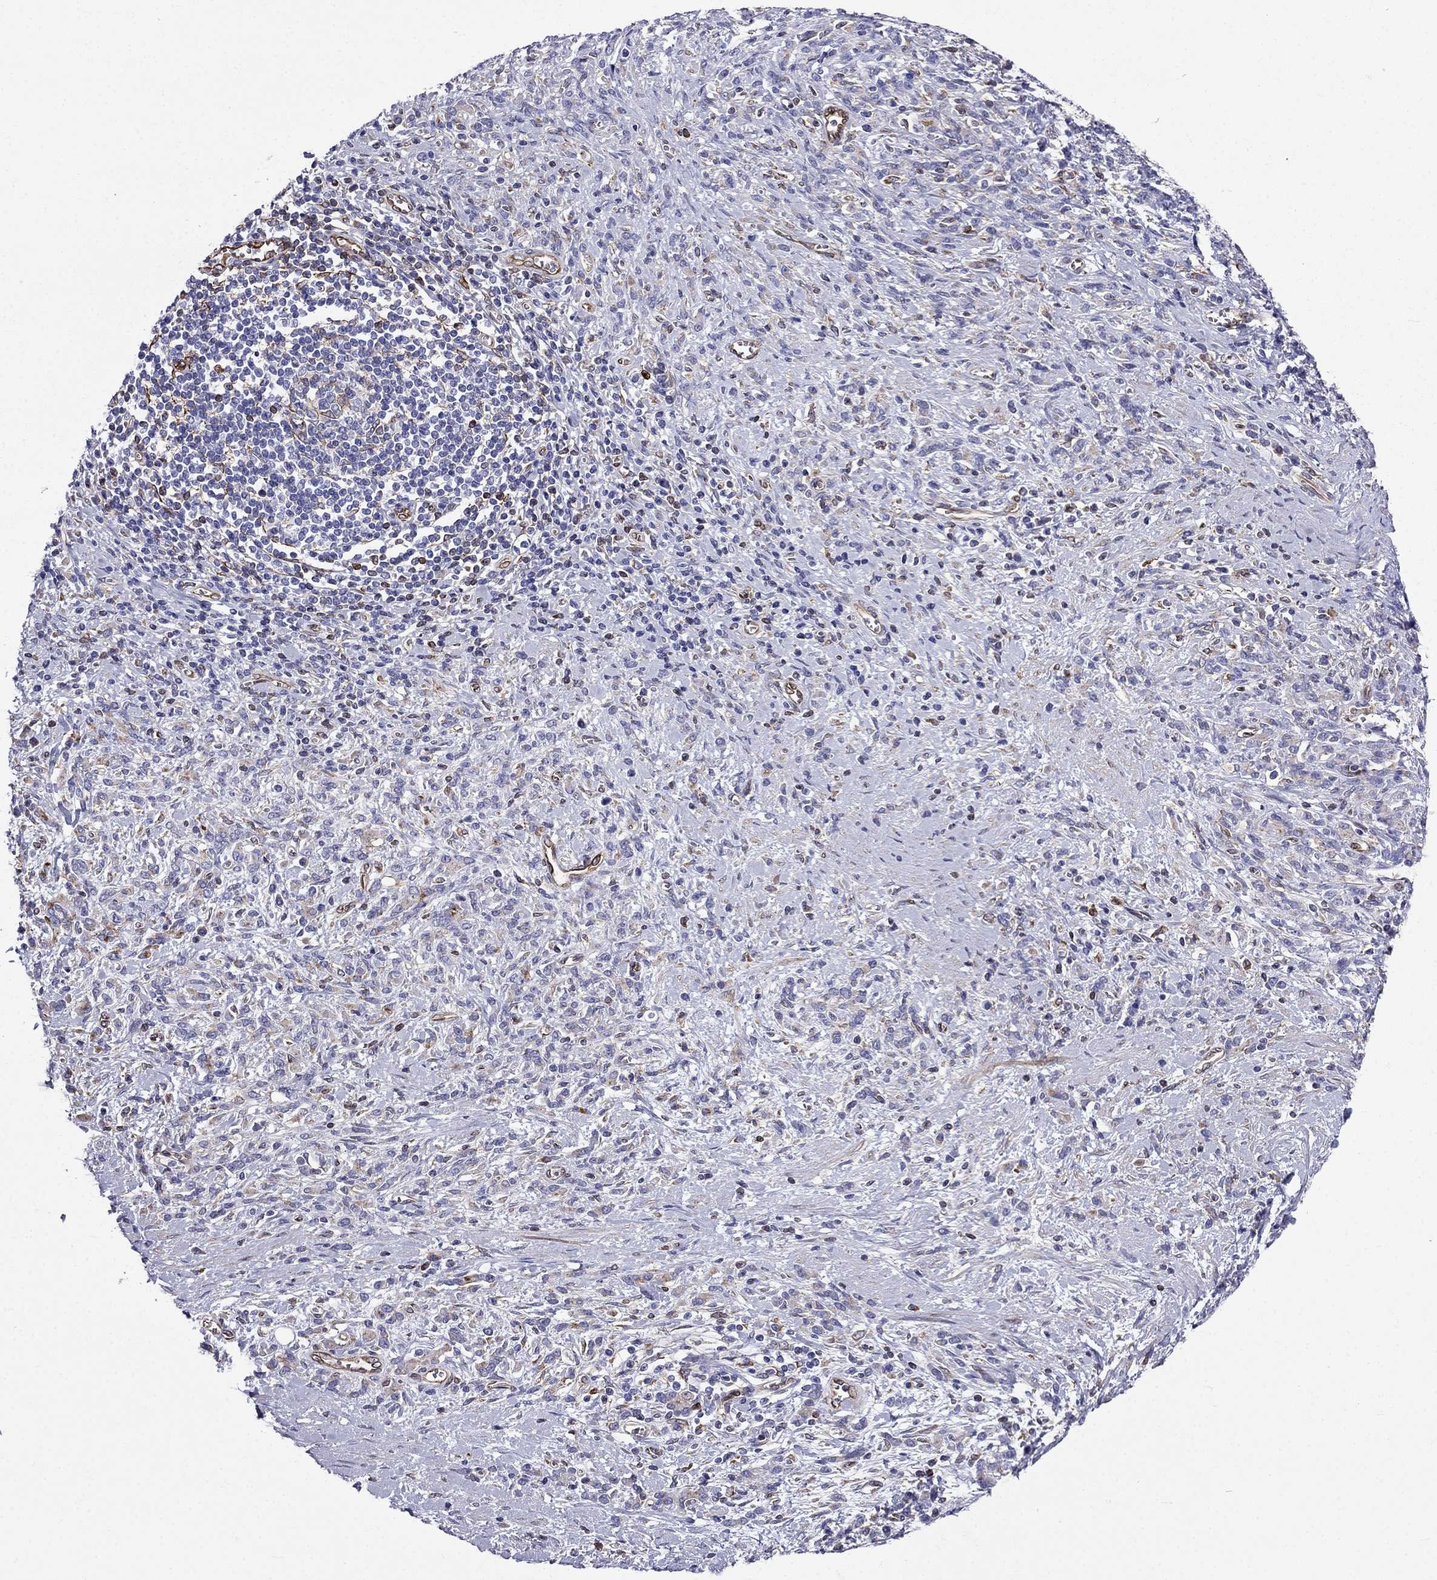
{"staining": {"intensity": "weak", "quantity": "<25%", "location": "cytoplasmic/membranous"}, "tissue": "stomach cancer", "cell_type": "Tumor cells", "image_type": "cancer", "snomed": [{"axis": "morphology", "description": "Adenocarcinoma, NOS"}, {"axis": "topography", "description": "Stomach"}], "caption": "Immunohistochemistry (IHC) histopathology image of adenocarcinoma (stomach) stained for a protein (brown), which shows no expression in tumor cells. Brightfield microscopy of immunohistochemistry (IHC) stained with DAB (3,3'-diaminobenzidine) (brown) and hematoxylin (blue), captured at high magnification.", "gene": "GNAL", "patient": {"sex": "female", "age": 57}}